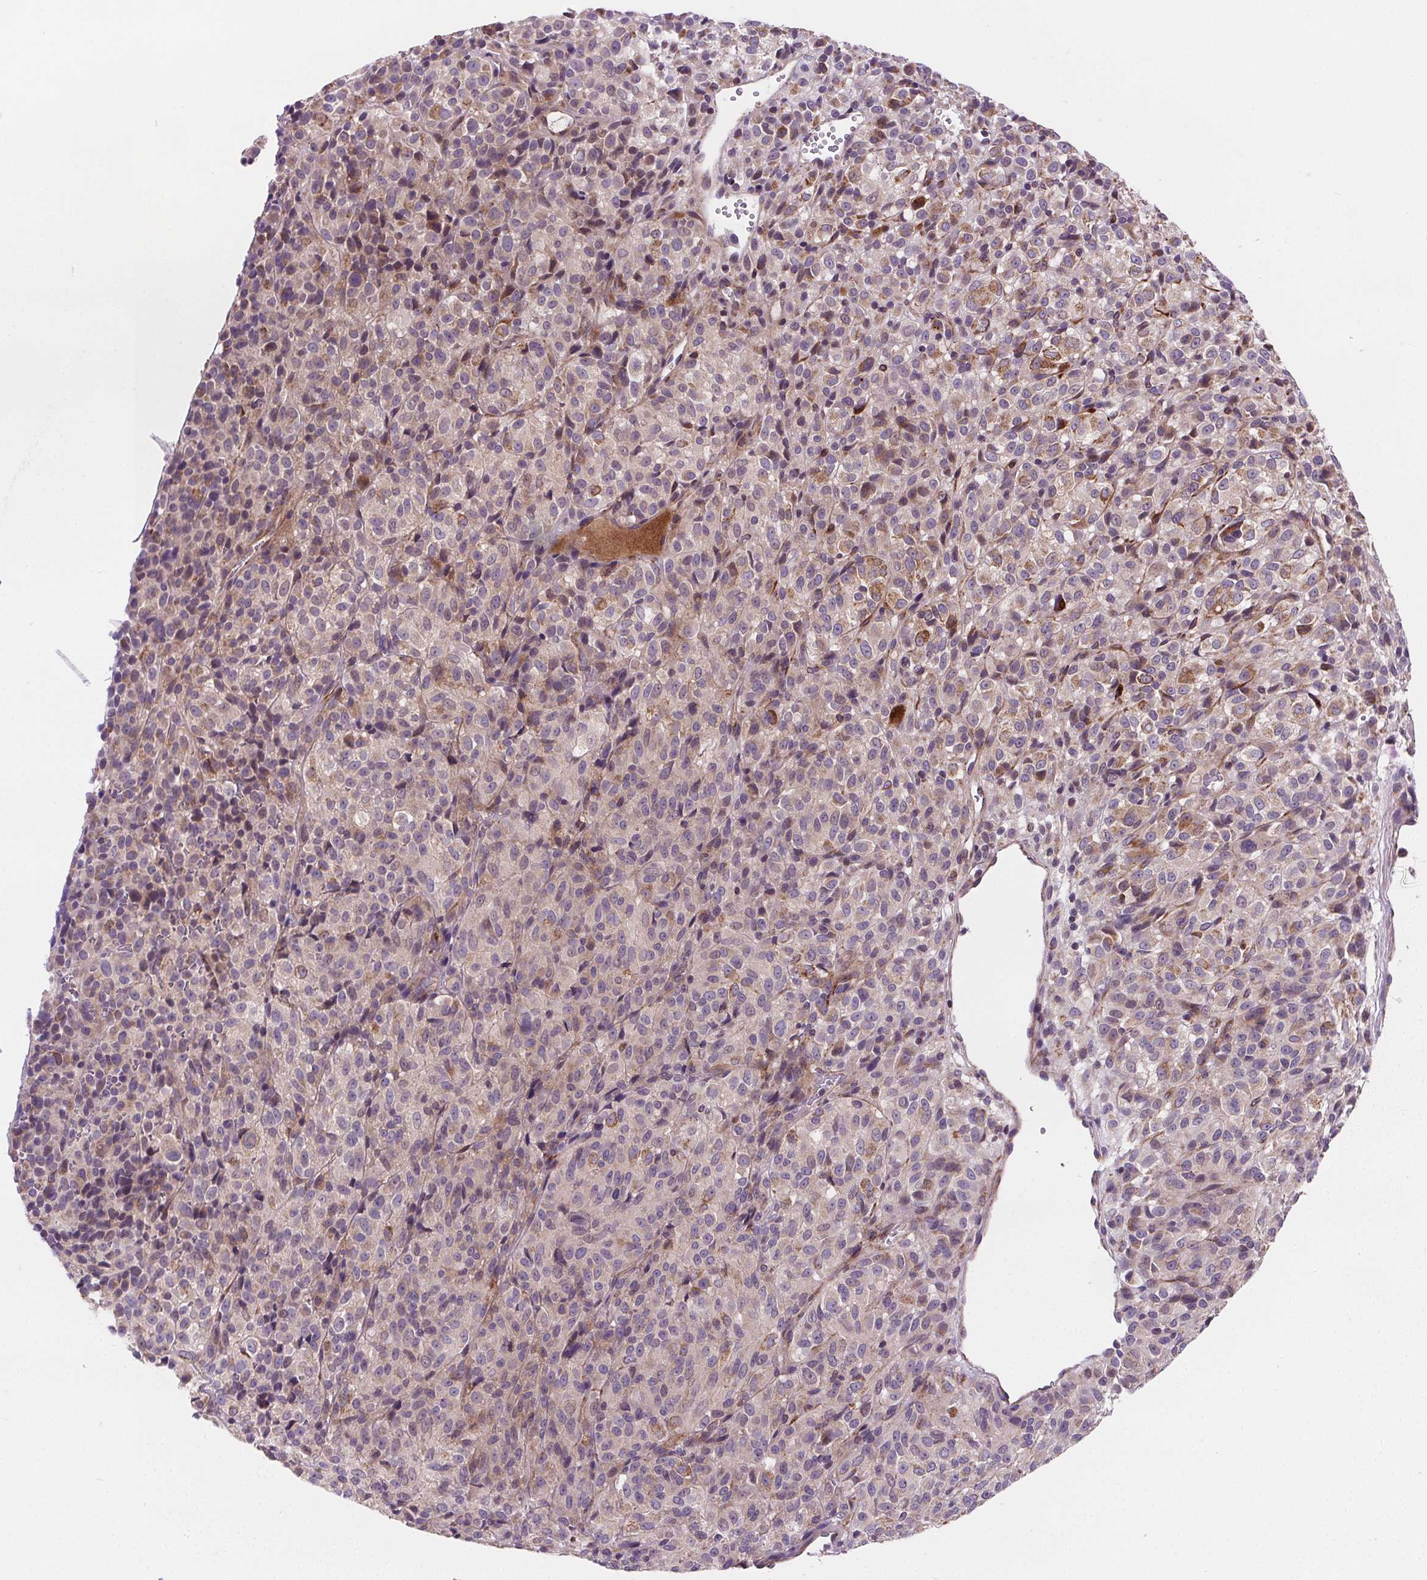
{"staining": {"intensity": "moderate", "quantity": "<25%", "location": "cytoplasmic/membranous"}, "tissue": "melanoma", "cell_type": "Tumor cells", "image_type": "cancer", "snomed": [{"axis": "morphology", "description": "Malignant melanoma, Metastatic site"}, {"axis": "topography", "description": "Brain"}], "caption": "A low amount of moderate cytoplasmic/membranous positivity is appreciated in about <25% of tumor cells in malignant melanoma (metastatic site) tissue.", "gene": "GOLT1B", "patient": {"sex": "female", "age": 56}}